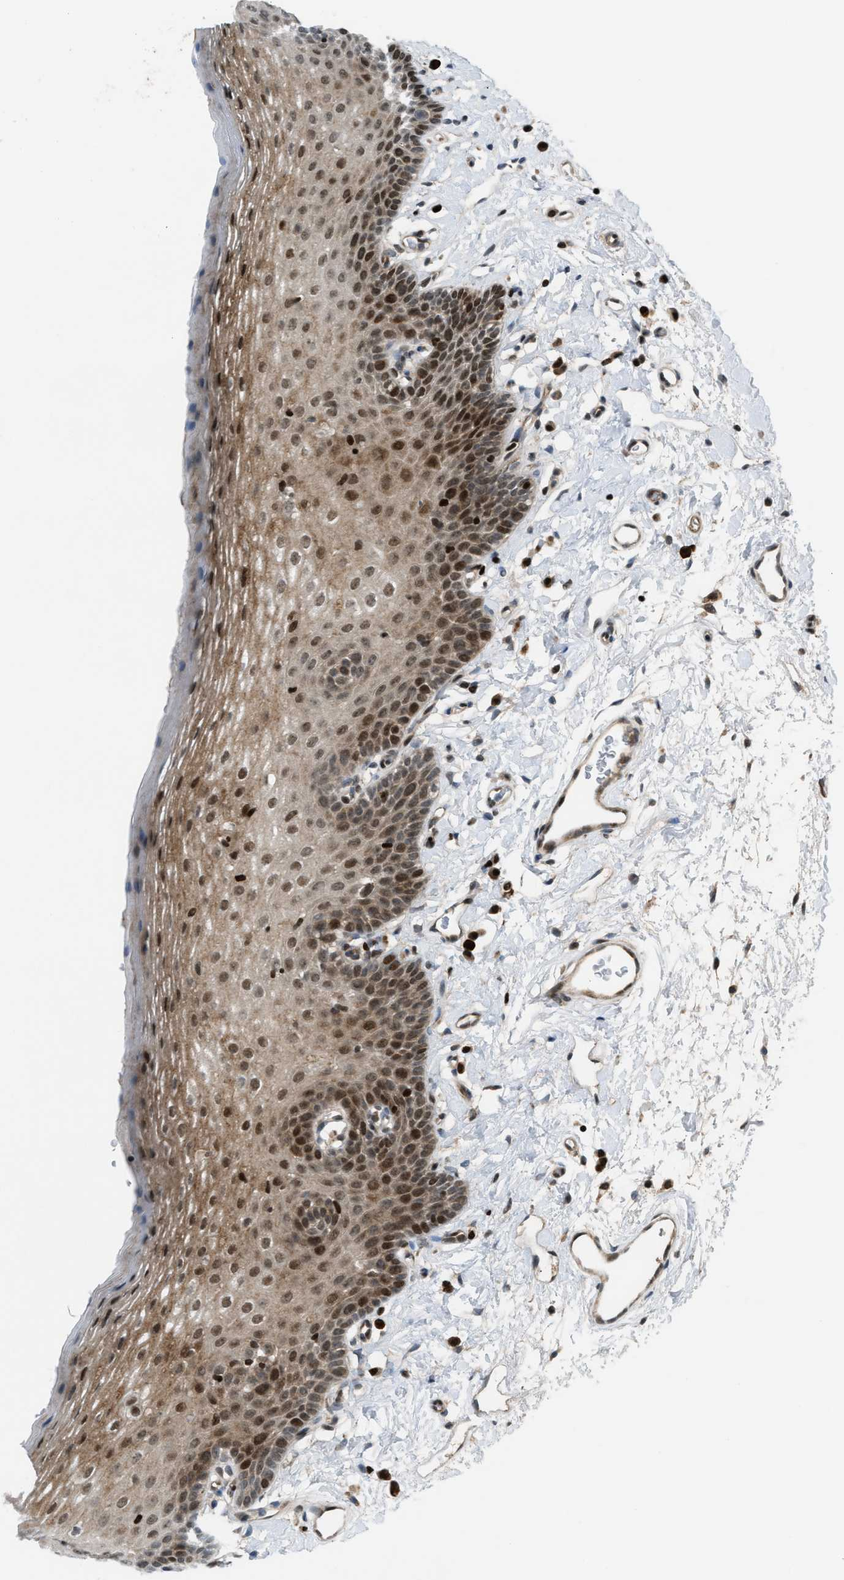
{"staining": {"intensity": "moderate", "quantity": ">75%", "location": "cytoplasmic/membranous,nuclear"}, "tissue": "oral mucosa", "cell_type": "Squamous epithelial cells", "image_type": "normal", "snomed": [{"axis": "morphology", "description": "Normal tissue, NOS"}, {"axis": "topography", "description": "Oral tissue"}], "caption": "Immunohistochemistry (IHC) (DAB (3,3'-diaminobenzidine)) staining of unremarkable oral mucosa reveals moderate cytoplasmic/membranous,nuclear protein staining in approximately >75% of squamous epithelial cells.", "gene": "ZNF276", "patient": {"sex": "male", "age": 66}}